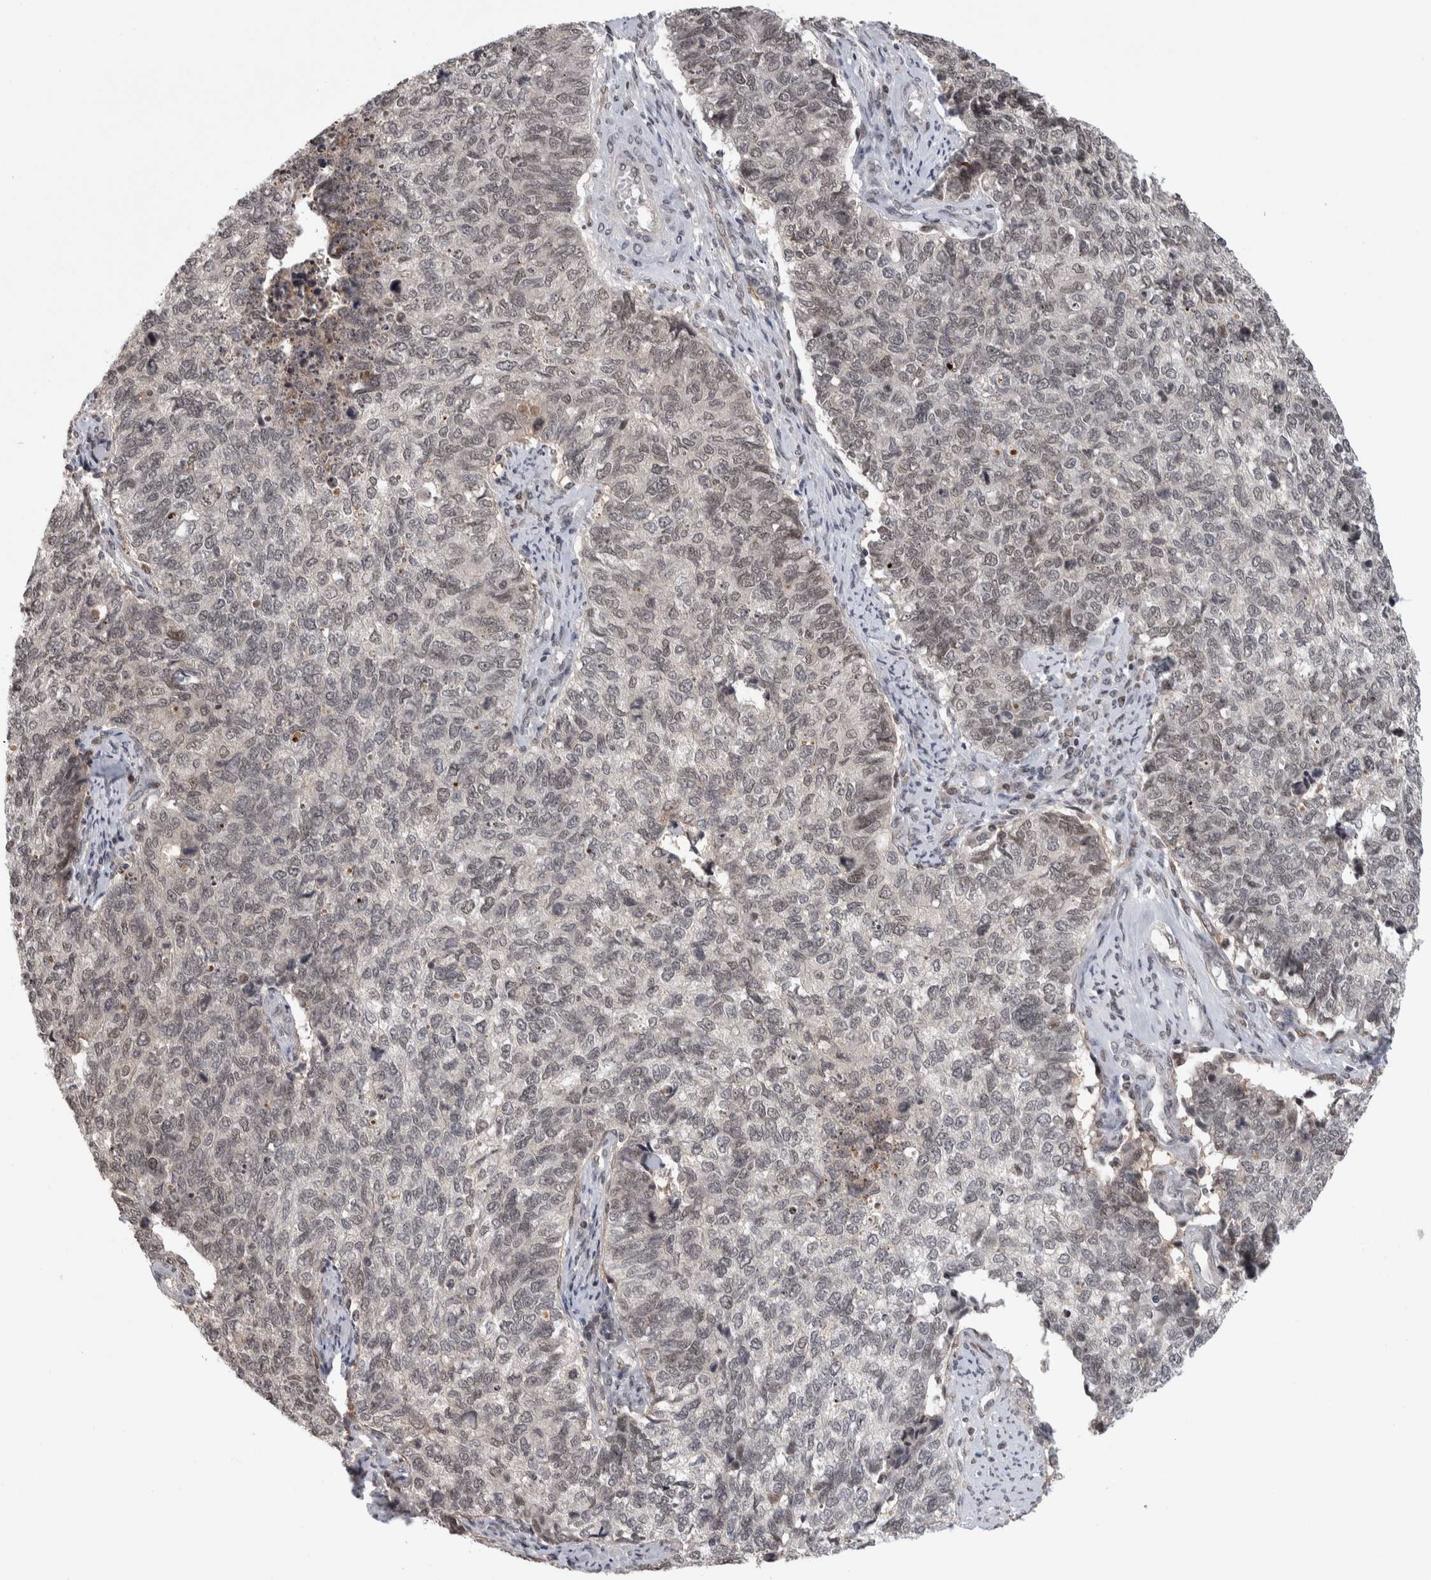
{"staining": {"intensity": "weak", "quantity": "25%-75%", "location": "nuclear"}, "tissue": "cervical cancer", "cell_type": "Tumor cells", "image_type": "cancer", "snomed": [{"axis": "morphology", "description": "Squamous cell carcinoma, NOS"}, {"axis": "topography", "description": "Cervix"}], "caption": "Immunohistochemistry staining of cervical cancer (squamous cell carcinoma), which demonstrates low levels of weak nuclear positivity in approximately 25%-75% of tumor cells indicating weak nuclear protein positivity. The staining was performed using DAB (brown) for protein detection and nuclei were counterstained in hematoxylin (blue).", "gene": "ZSCAN21", "patient": {"sex": "female", "age": 63}}